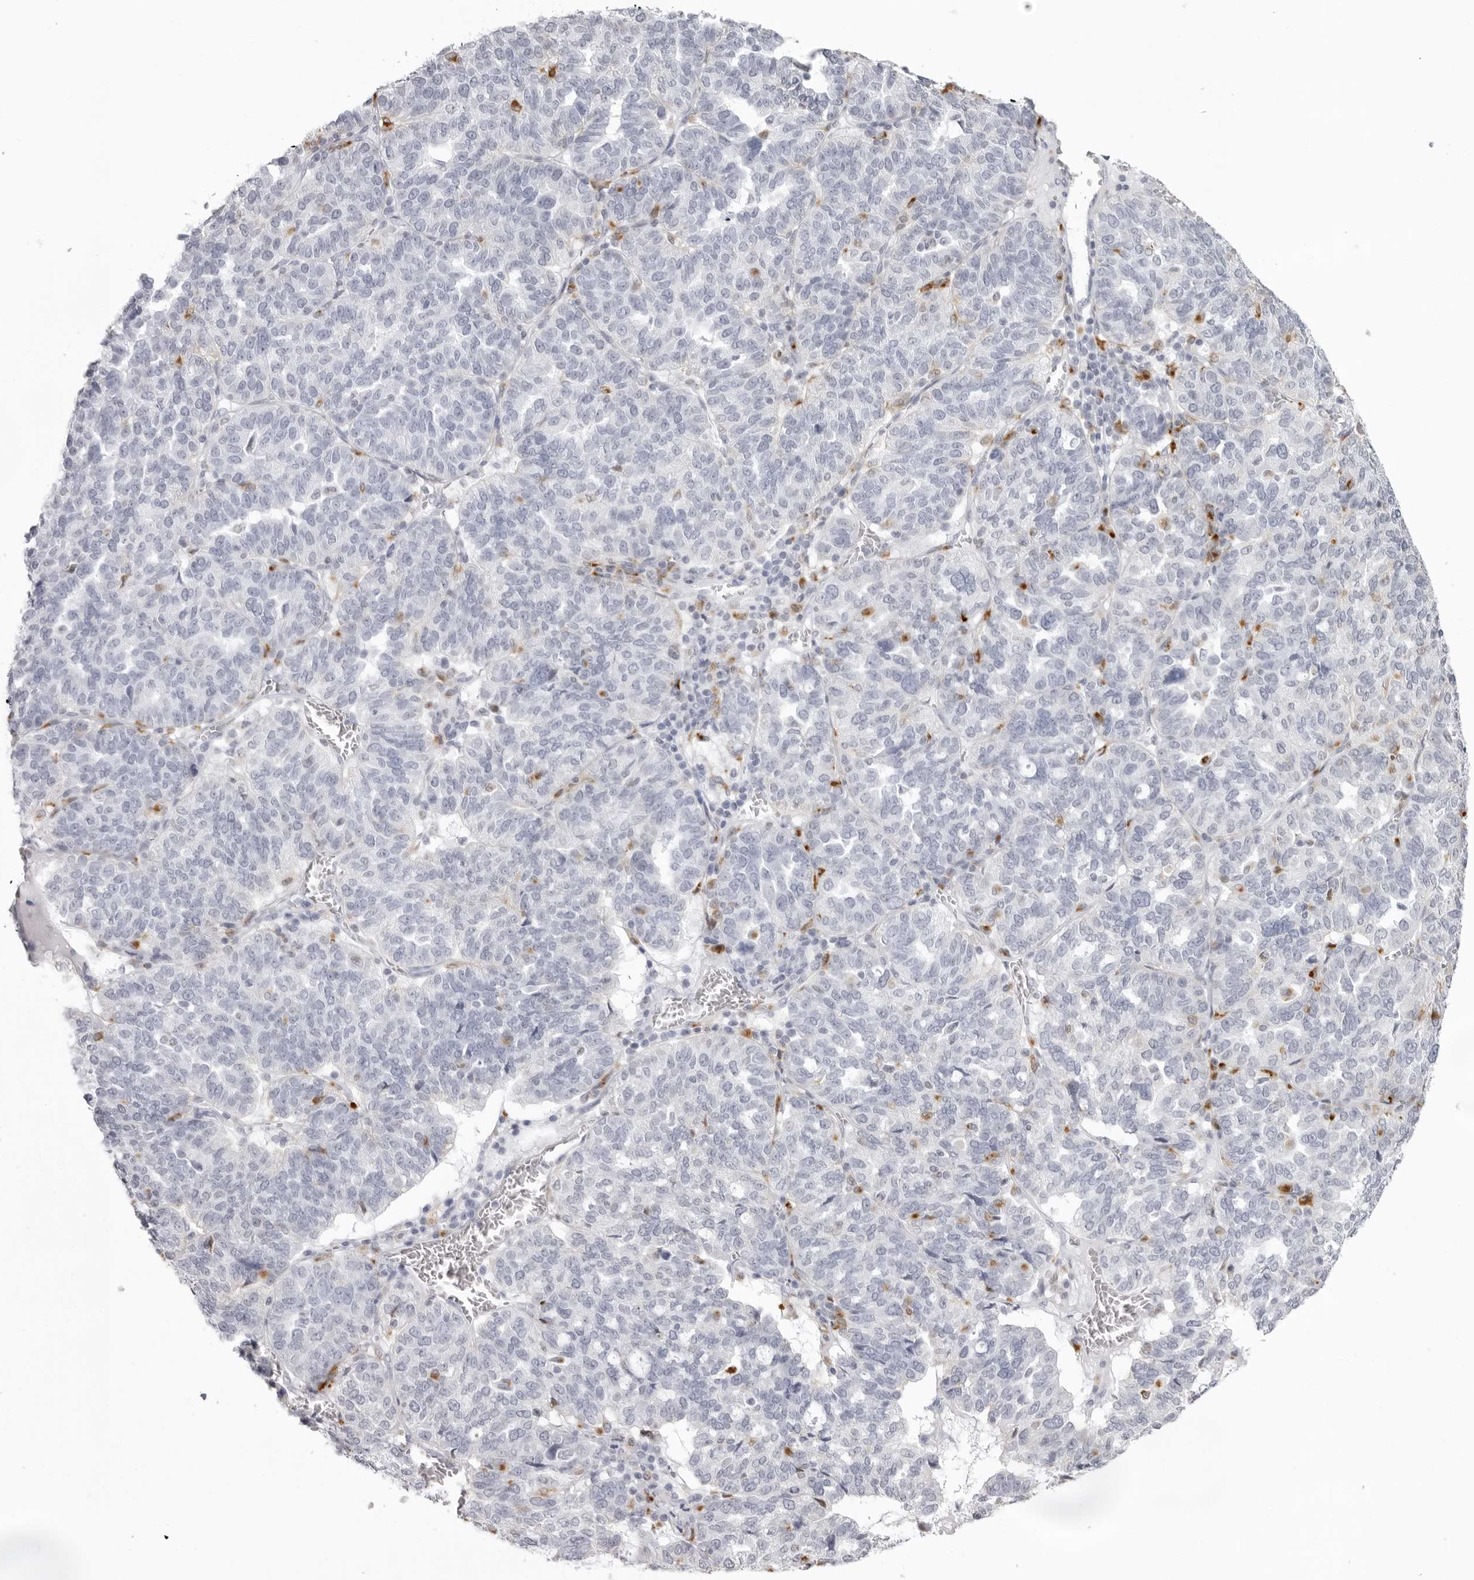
{"staining": {"intensity": "negative", "quantity": "none", "location": "none"}, "tissue": "ovarian cancer", "cell_type": "Tumor cells", "image_type": "cancer", "snomed": [{"axis": "morphology", "description": "Cystadenocarcinoma, serous, NOS"}, {"axis": "topography", "description": "Ovary"}], "caption": "Ovarian cancer (serous cystadenocarcinoma) stained for a protein using immunohistochemistry (IHC) shows no expression tumor cells.", "gene": "IL25", "patient": {"sex": "female", "age": 59}}